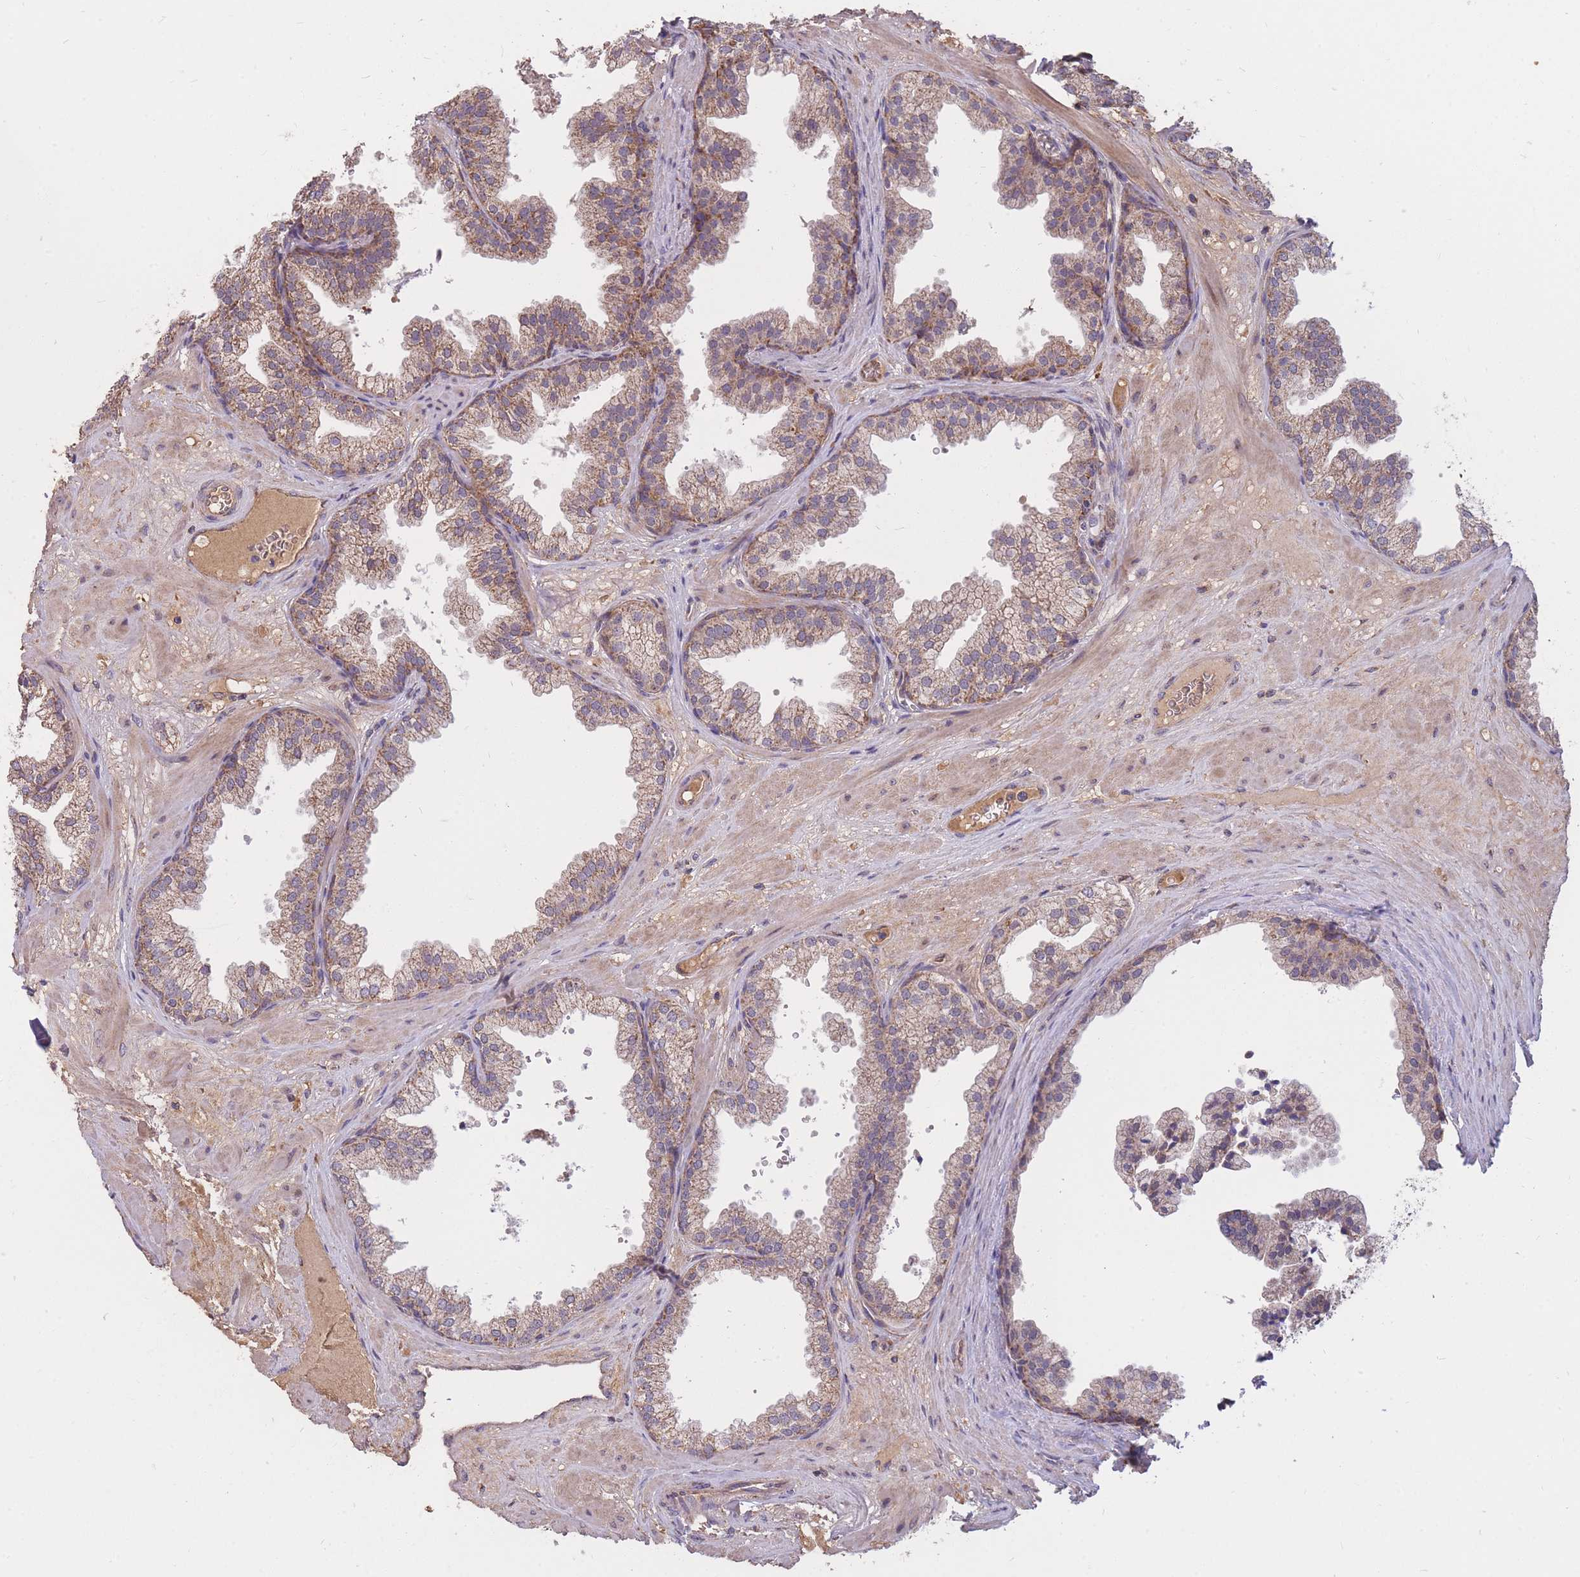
{"staining": {"intensity": "moderate", "quantity": "25%-75%", "location": "cytoplasmic/membranous"}, "tissue": "prostate", "cell_type": "Glandular cells", "image_type": "normal", "snomed": [{"axis": "morphology", "description": "Normal tissue, NOS"}, {"axis": "topography", "description": "Prostate"}], "caption": "Brown immunohistochemical staining in unremarkable prostate shows moderate cytoplasmic/membranous staining in approximately 25%-75% of glandular cells.", "gene": "PTPMT1", "patient": {"sex": "male", "age": 37}}